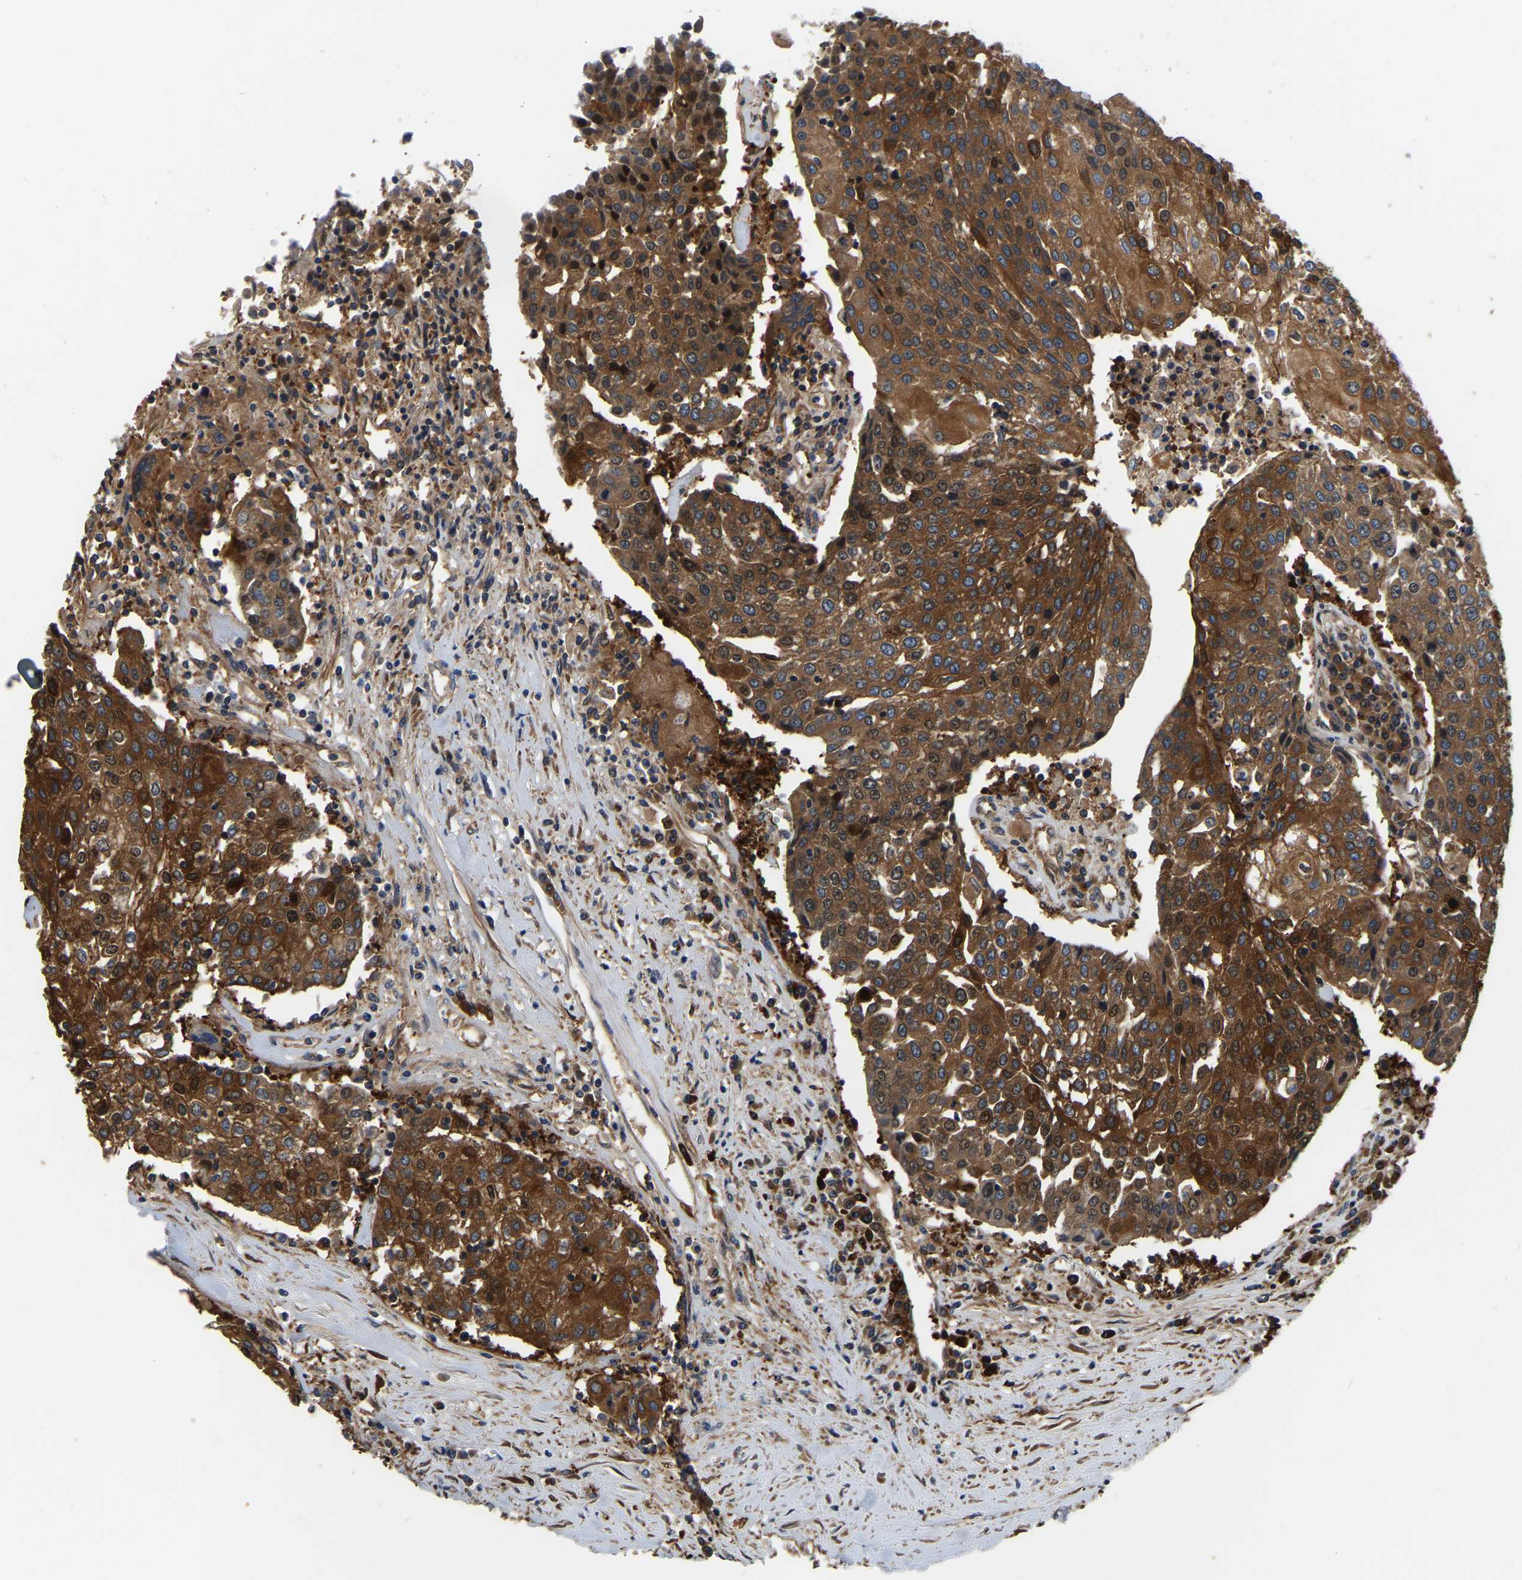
{"staining": {"intensity": "strong", "quantity": ">75%", "location": "cytoplasmic/membranous"}, "tissue": "urothelial cancer", "cell_type": "Tumor cells", "image_type": "cancer", "snomed": [{"axis": "morphology", "description": "Urothelial carcinoma, High grade"}, {"axis": "topography", "description": "Urinary bladder"}], "caption": "Immunohistochemical staining of urothelial cancer displays high levels of strong cytoplasmic/membranous expression in approximately >75% of tumor cells.", "gene": "GARS1", "patient": {"sex": "female", "age": 85}}